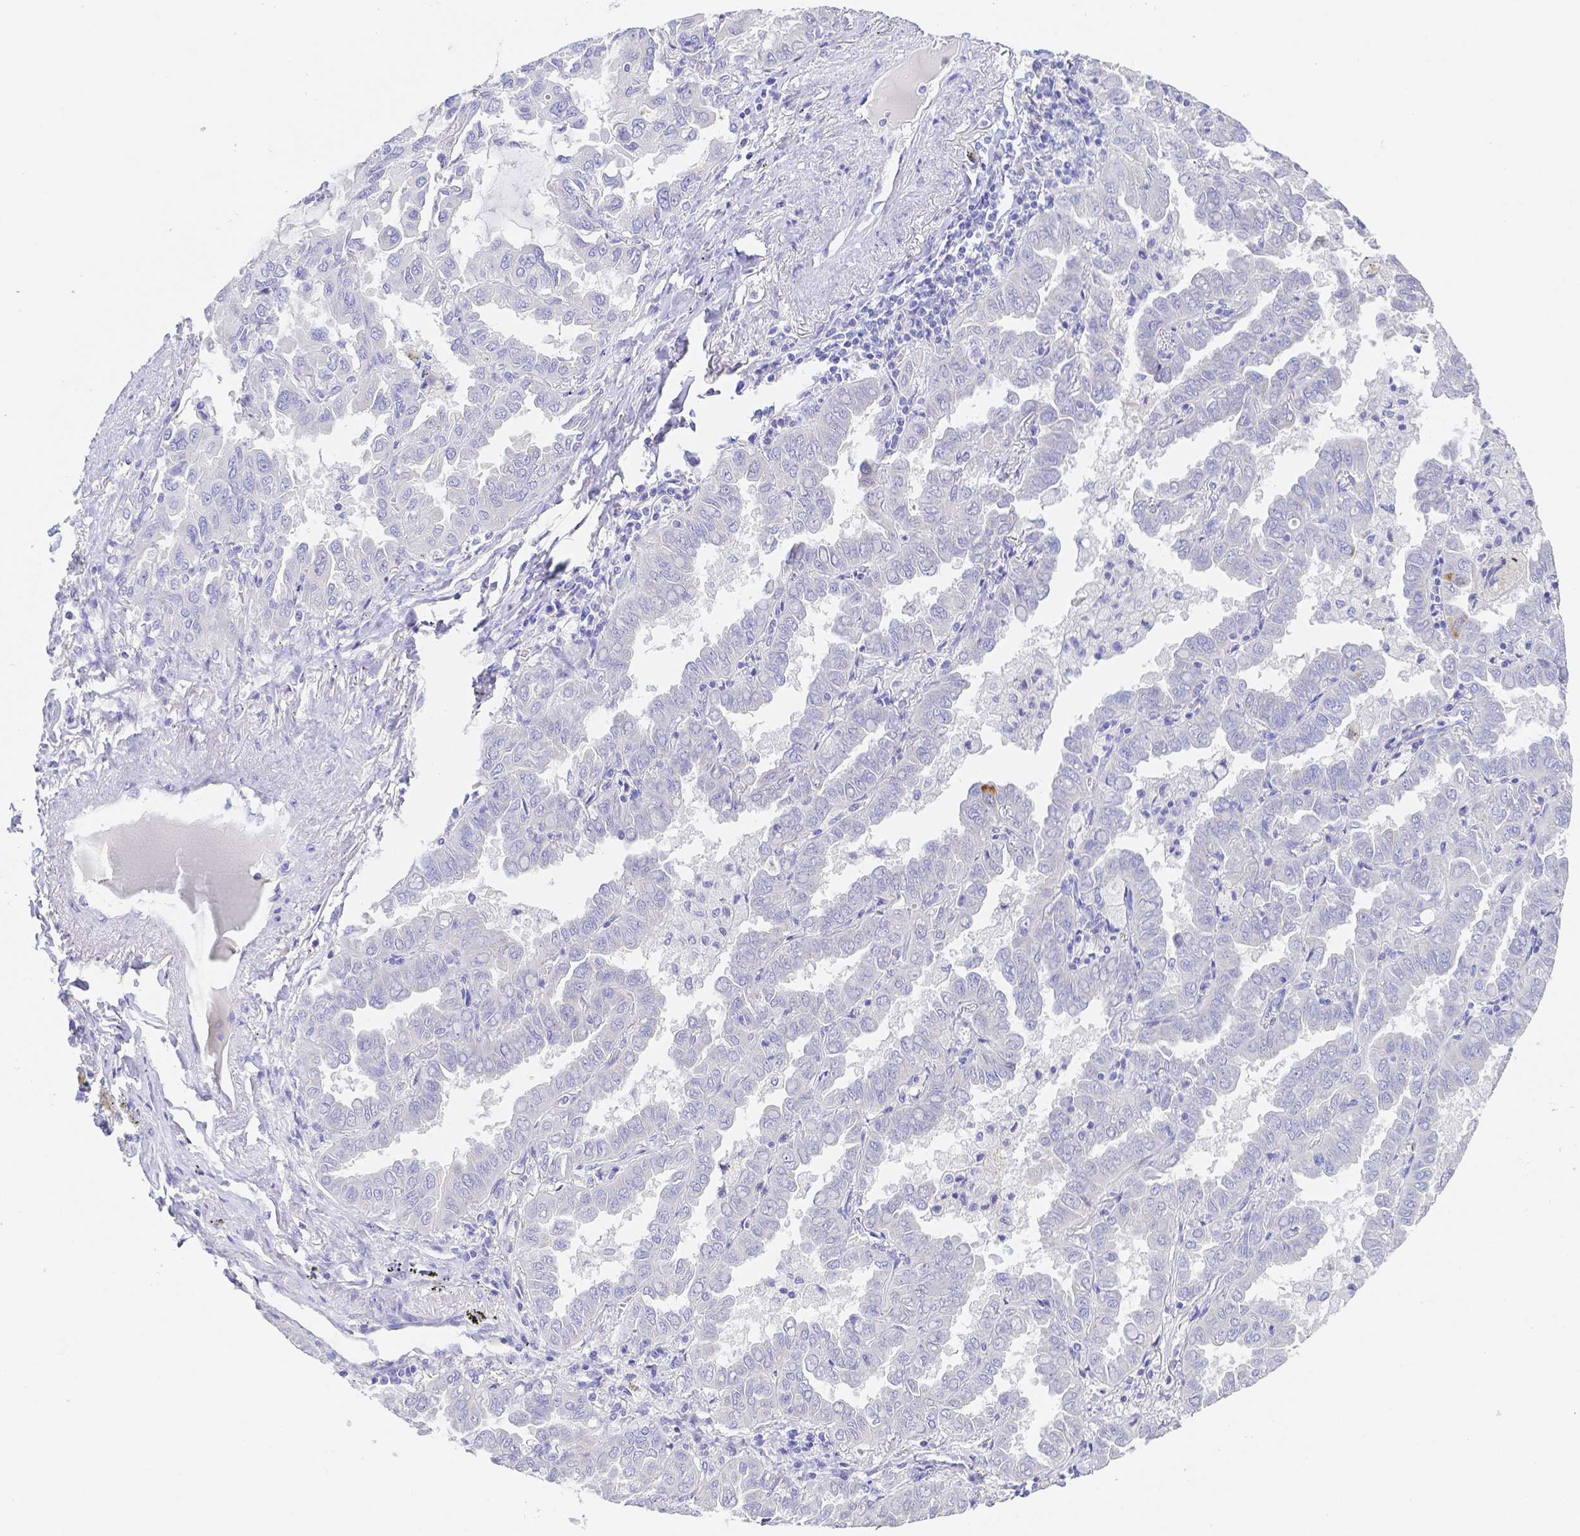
{"staining": {"intensity": "negative", "quantity": "none", "location": "none"}, "tissue": "lung cancer", "cell_type": "Tumor cells", "image_type": "cancer", "snomed": [{"axis": "morphology", "description": "Adenocarcinoma, NOS"}, {"axis": "topography", "description": "Lung"}], "caption": "There is no significant expression in tumor cells of lung cancer.", "gene": "ZG16B", "patient": {"sex": "male", "age": 64}}